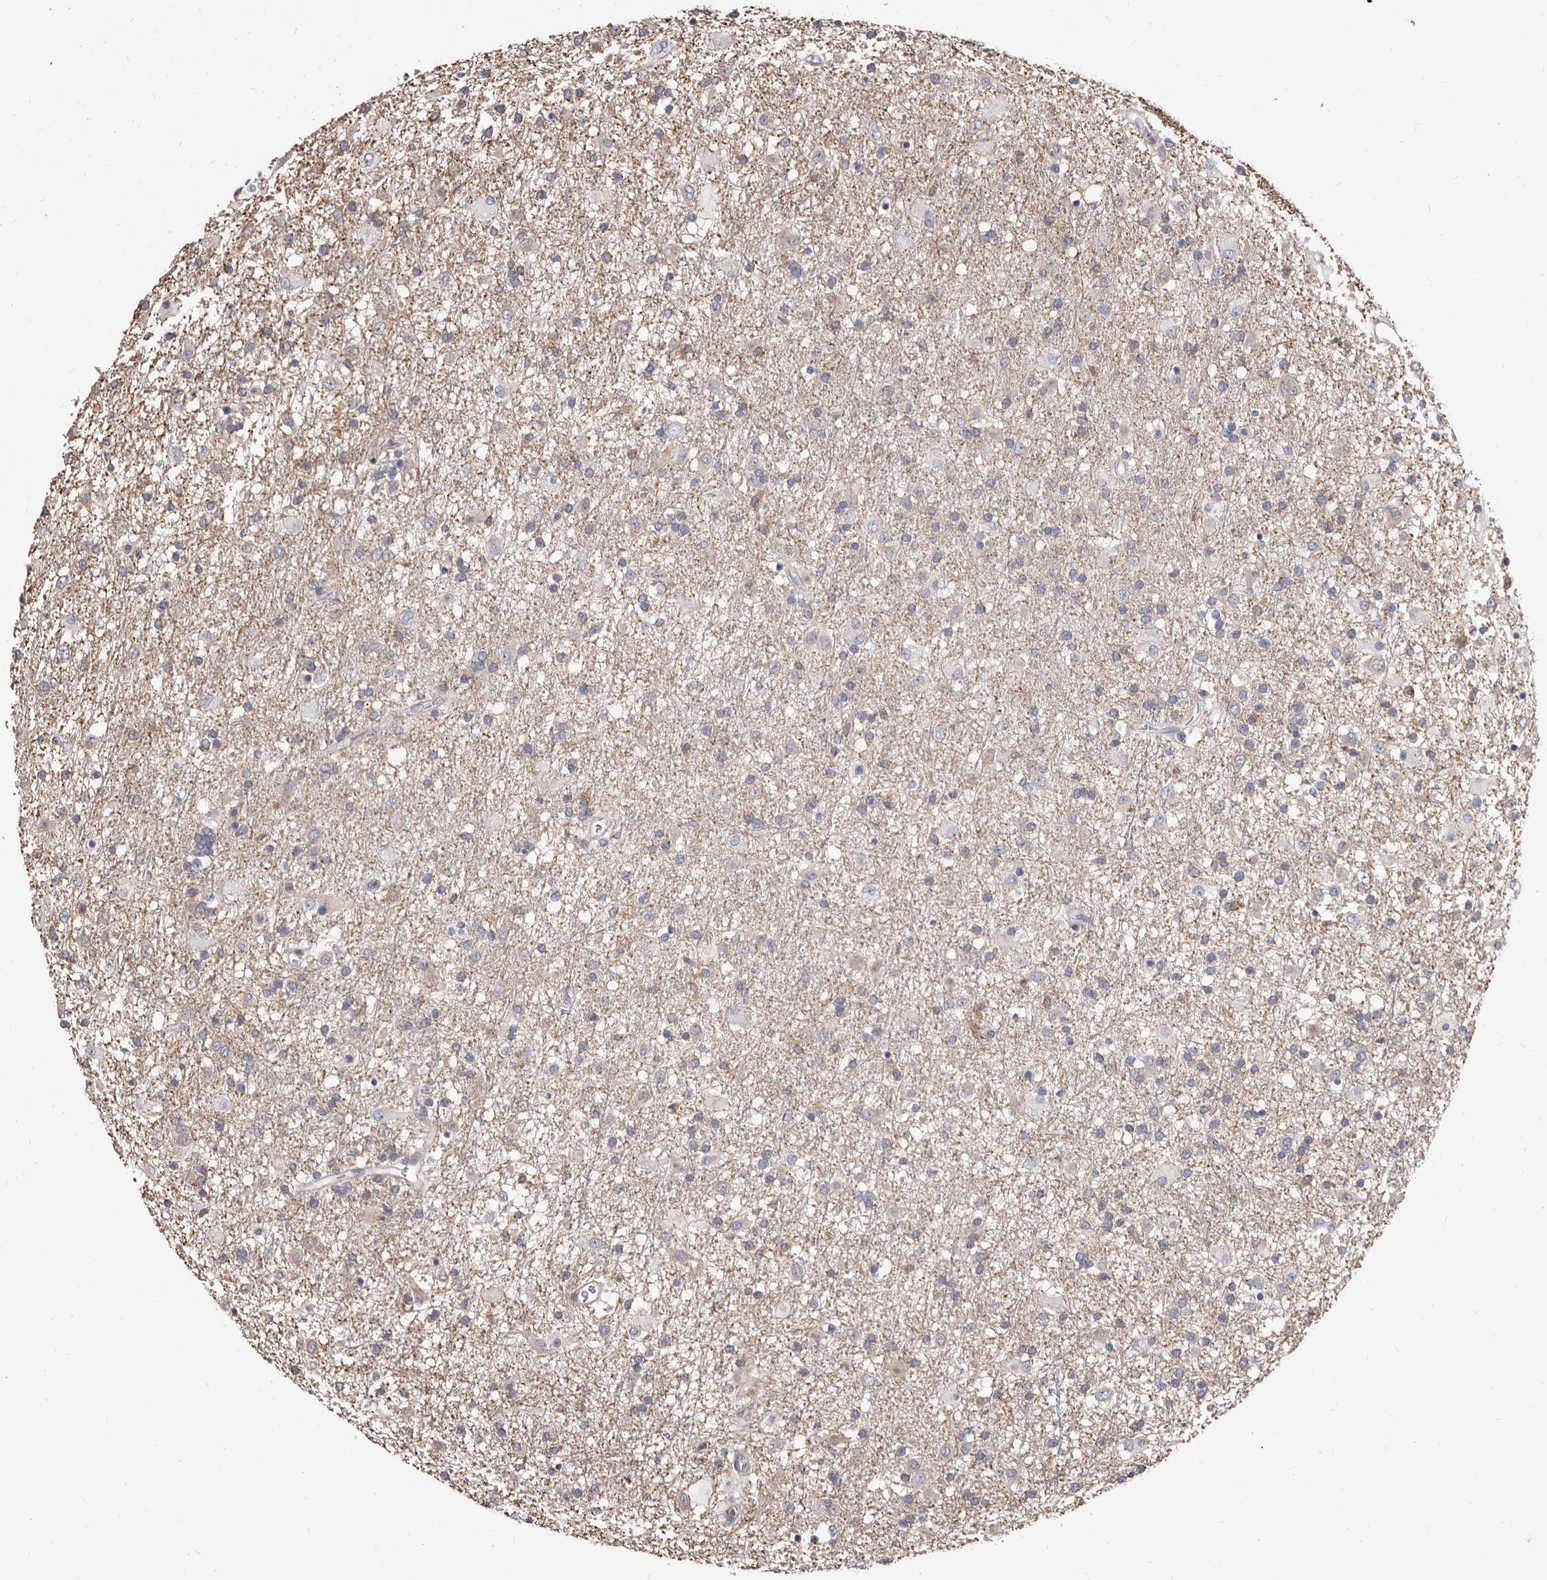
{"staining": {"intensity": "negative", "quantity": "none", "location": "none"}, "tissue": "glioma", "cell_type": "Tumor cells", "image_type": "cancer", "snomed": [{"axis": "morphology", "description": "Glioma, malignant, Low grade"}, {"axis": "topography", "description": "Brain"}], "caption": "Immunohistochemistry (IHC) micrograph of neoplastic tissue: glioma stained with DAB (3,3'-diaminobenzidine) displays no significant protein expression in tumor cells.", "gene": "NIBAN1", "patient": {"sex": "male", "age": 65}}